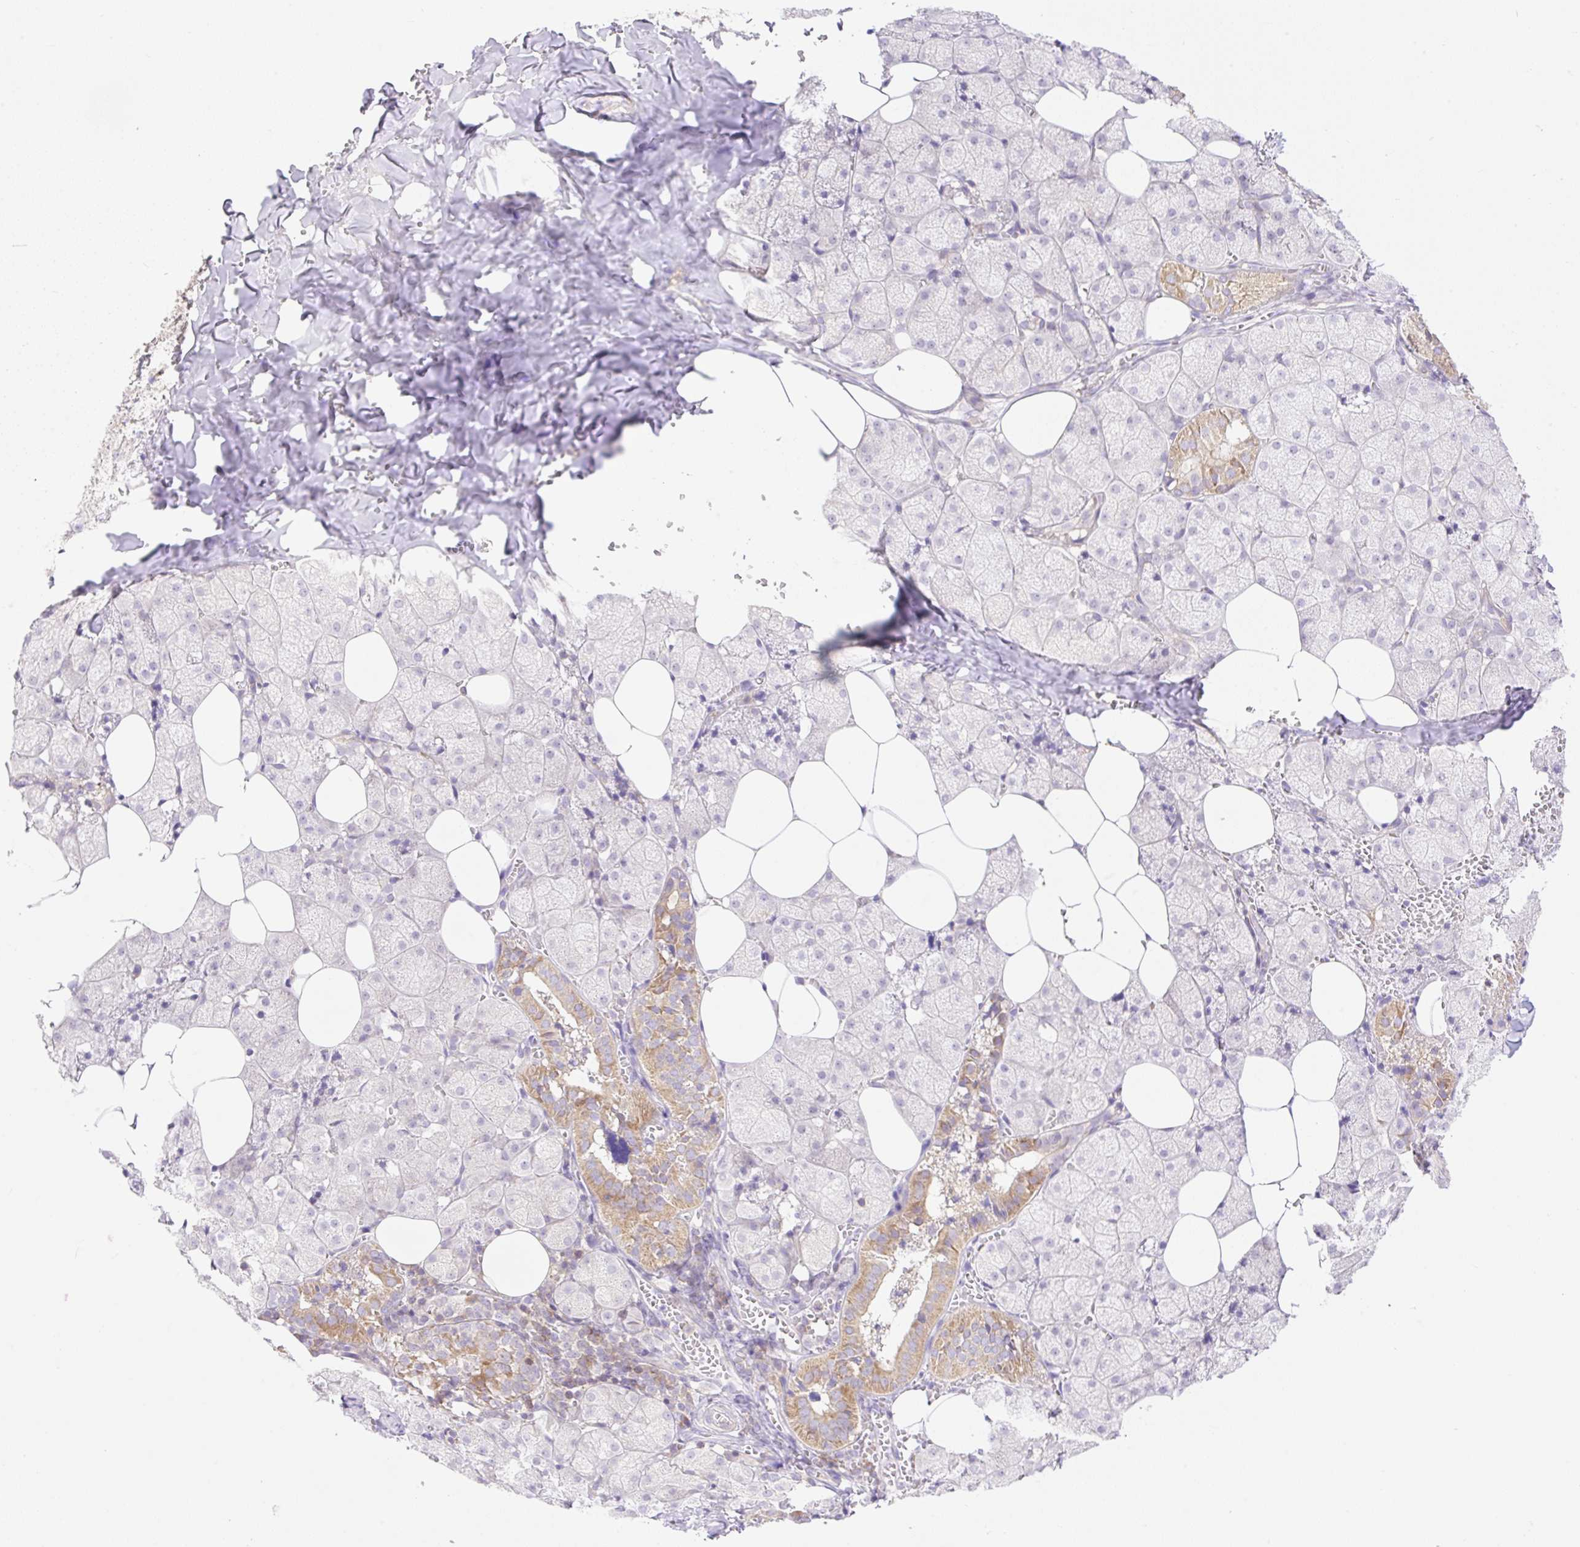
{"staining": {"intensity": "moderate", "quantity": "<25%", "location": "cytoplasmic/membranous"}, "tissue": "salivary gland", "cell_type": "Glandular cells", "image_type": "normal", "snomed": [{"axis": "morphology", "description": "Normal tissue, NOS"}, {"axis": "topography", "description": "Salivary gland"}, {"axis": "topography", "description": "Peripheral nerve tissue"}], "caption": "Glandular cells show moderate cytoplasmic/membranous expression in about <25% of cells in unremarkable salivary gland.", "gene": "VPS25", "patient": {"sex": "male", "age": 38}}